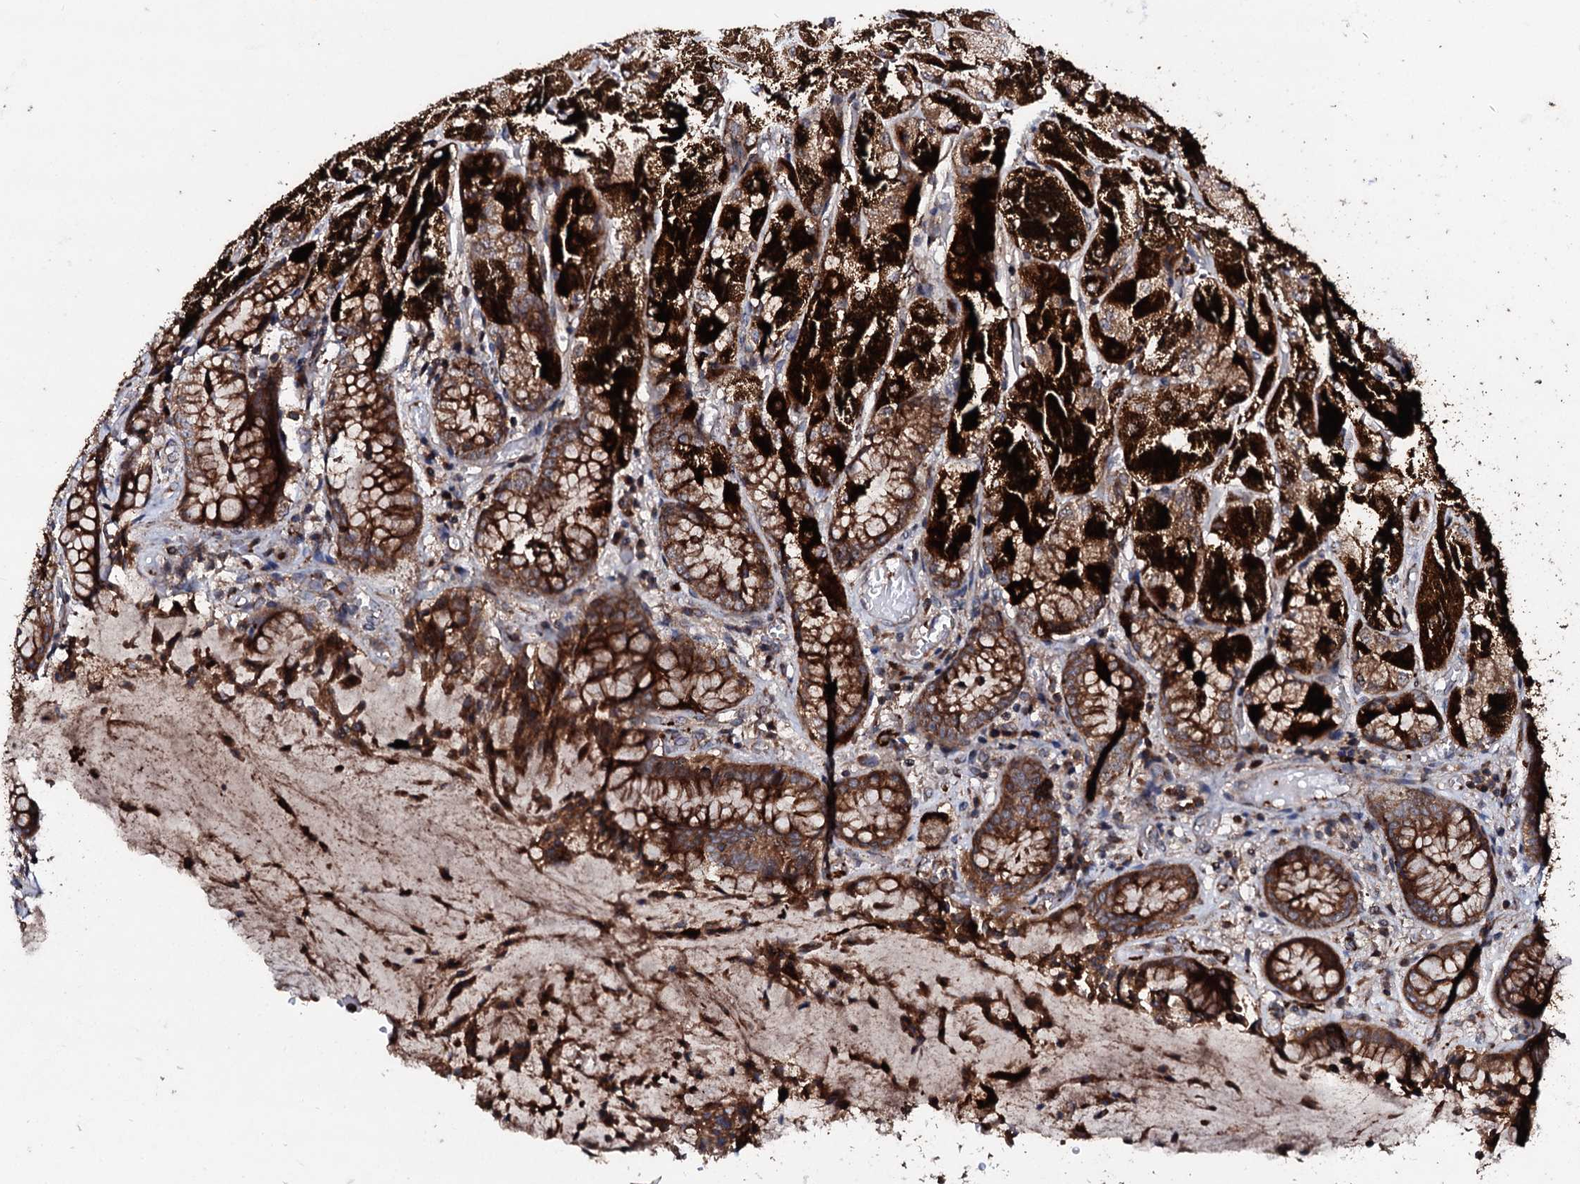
{"staining": {"intensity": "strong", "quantity": ">75%", "location": "cytoplasmic/membranous"}, "tissue": "stomach", "cell_type": "Glandular cells", "image_type": "normal", "snomed": [{"axis": "morphology", "description": "Normal tissue, NOS"}, {"axis": "topography", "description": "Stomach, upper"}], "caption": "About >75% of glandular cells in unremarkable stomach display strong cytoplasmic/membranous protein staining as visualized by brown immunohistochemical staining.", "gene": "ENSG00000256591", "patient": {"sex": "male", "age": 72}}